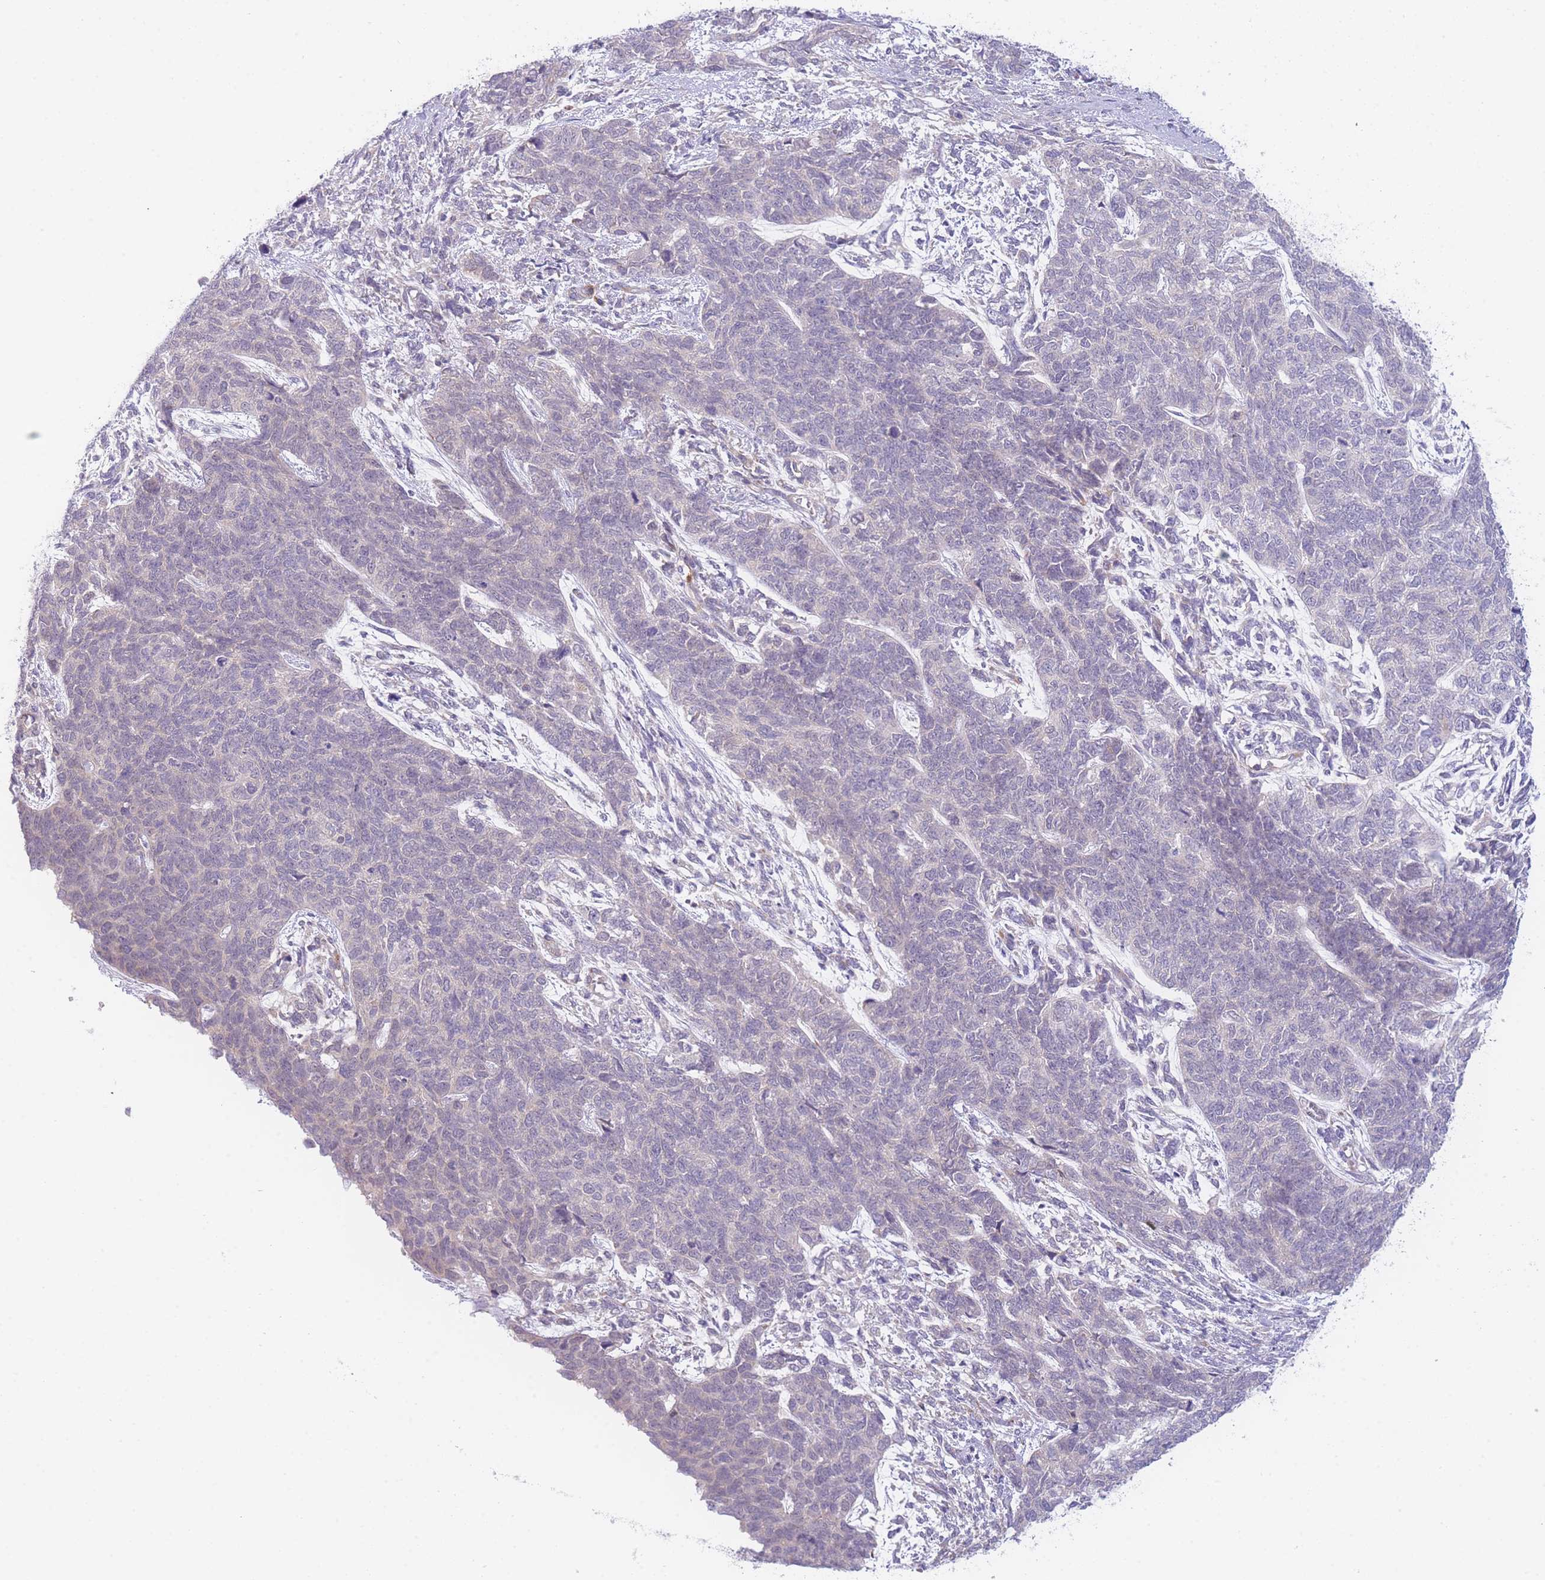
{"staining": {"intensity": "negative", "quantity": "none", "location": "none"}, "tissue": "cervical cancer", "cell_type": "Tumor cells", "image_type": "cancer", "snomed": [{"axis": "morphology", "description": "Squamous cell carcinoma, NOS"}, {"axis": "topography", "description": "Cervix"}], "caption": "High power microscopy image of an IHC photomicrograph of cervical squamous cell carcinoma, revealing no significant staining in tumor cells.", "gene": "ZNF510", "patient": {"sex": "female", "age": 63}}